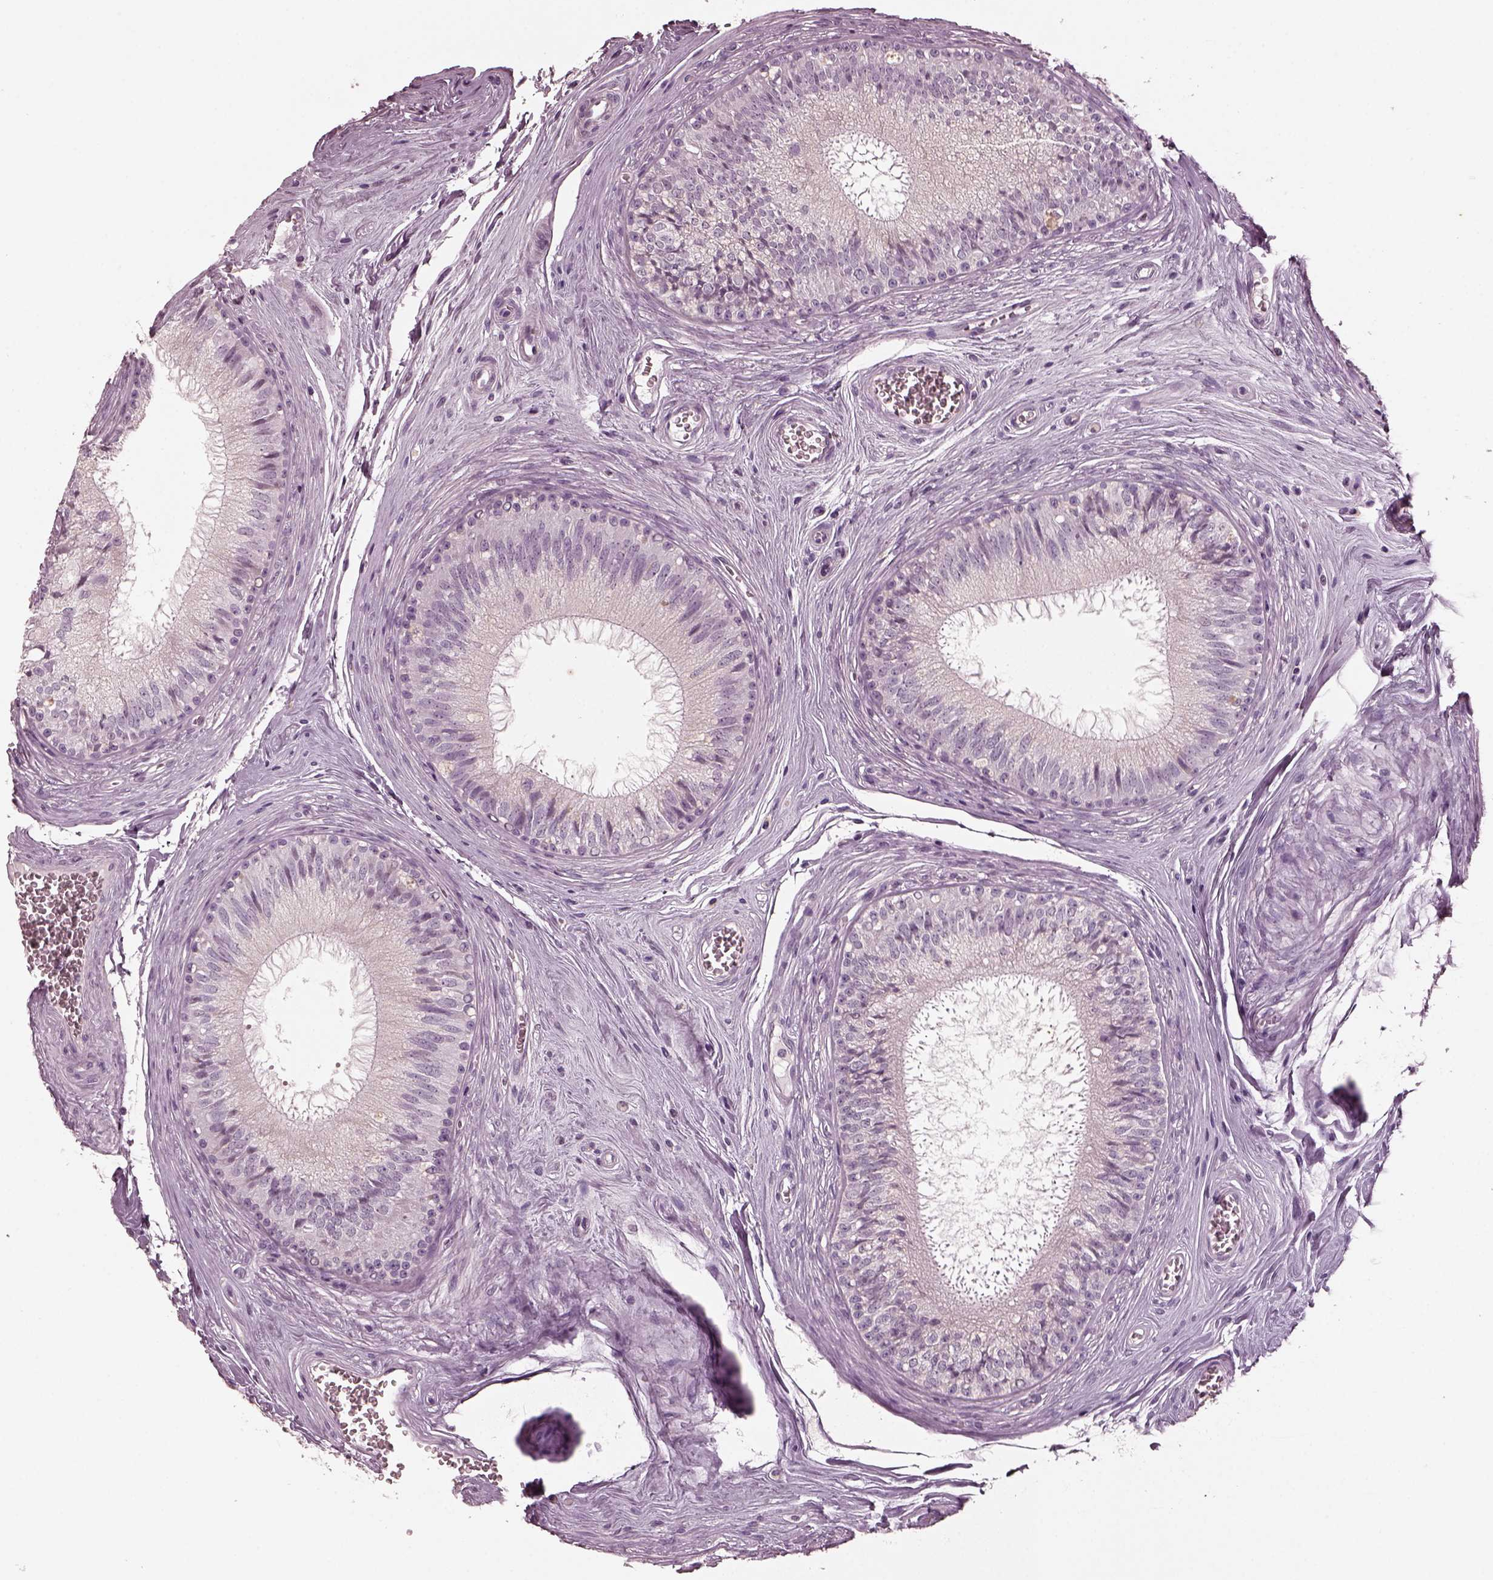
{"staining": {"intensity": "negative", "quantity": "none", "location": "none"}, "tissue": "epididymis", "cell_type": "Glandular cells", "image_type": "normal", "snomed": [{"axis": "morphology", "description": "Normal tissue, NOS"}, {"axis": "topography", "description": "Epididymis"}], "caption": "This is an IHC histopathology image of unremarkable human epididymis. There is no expression in glandular cells.", "gene": "RCVRN", "patient": {"sex": "male", "age": 37}}